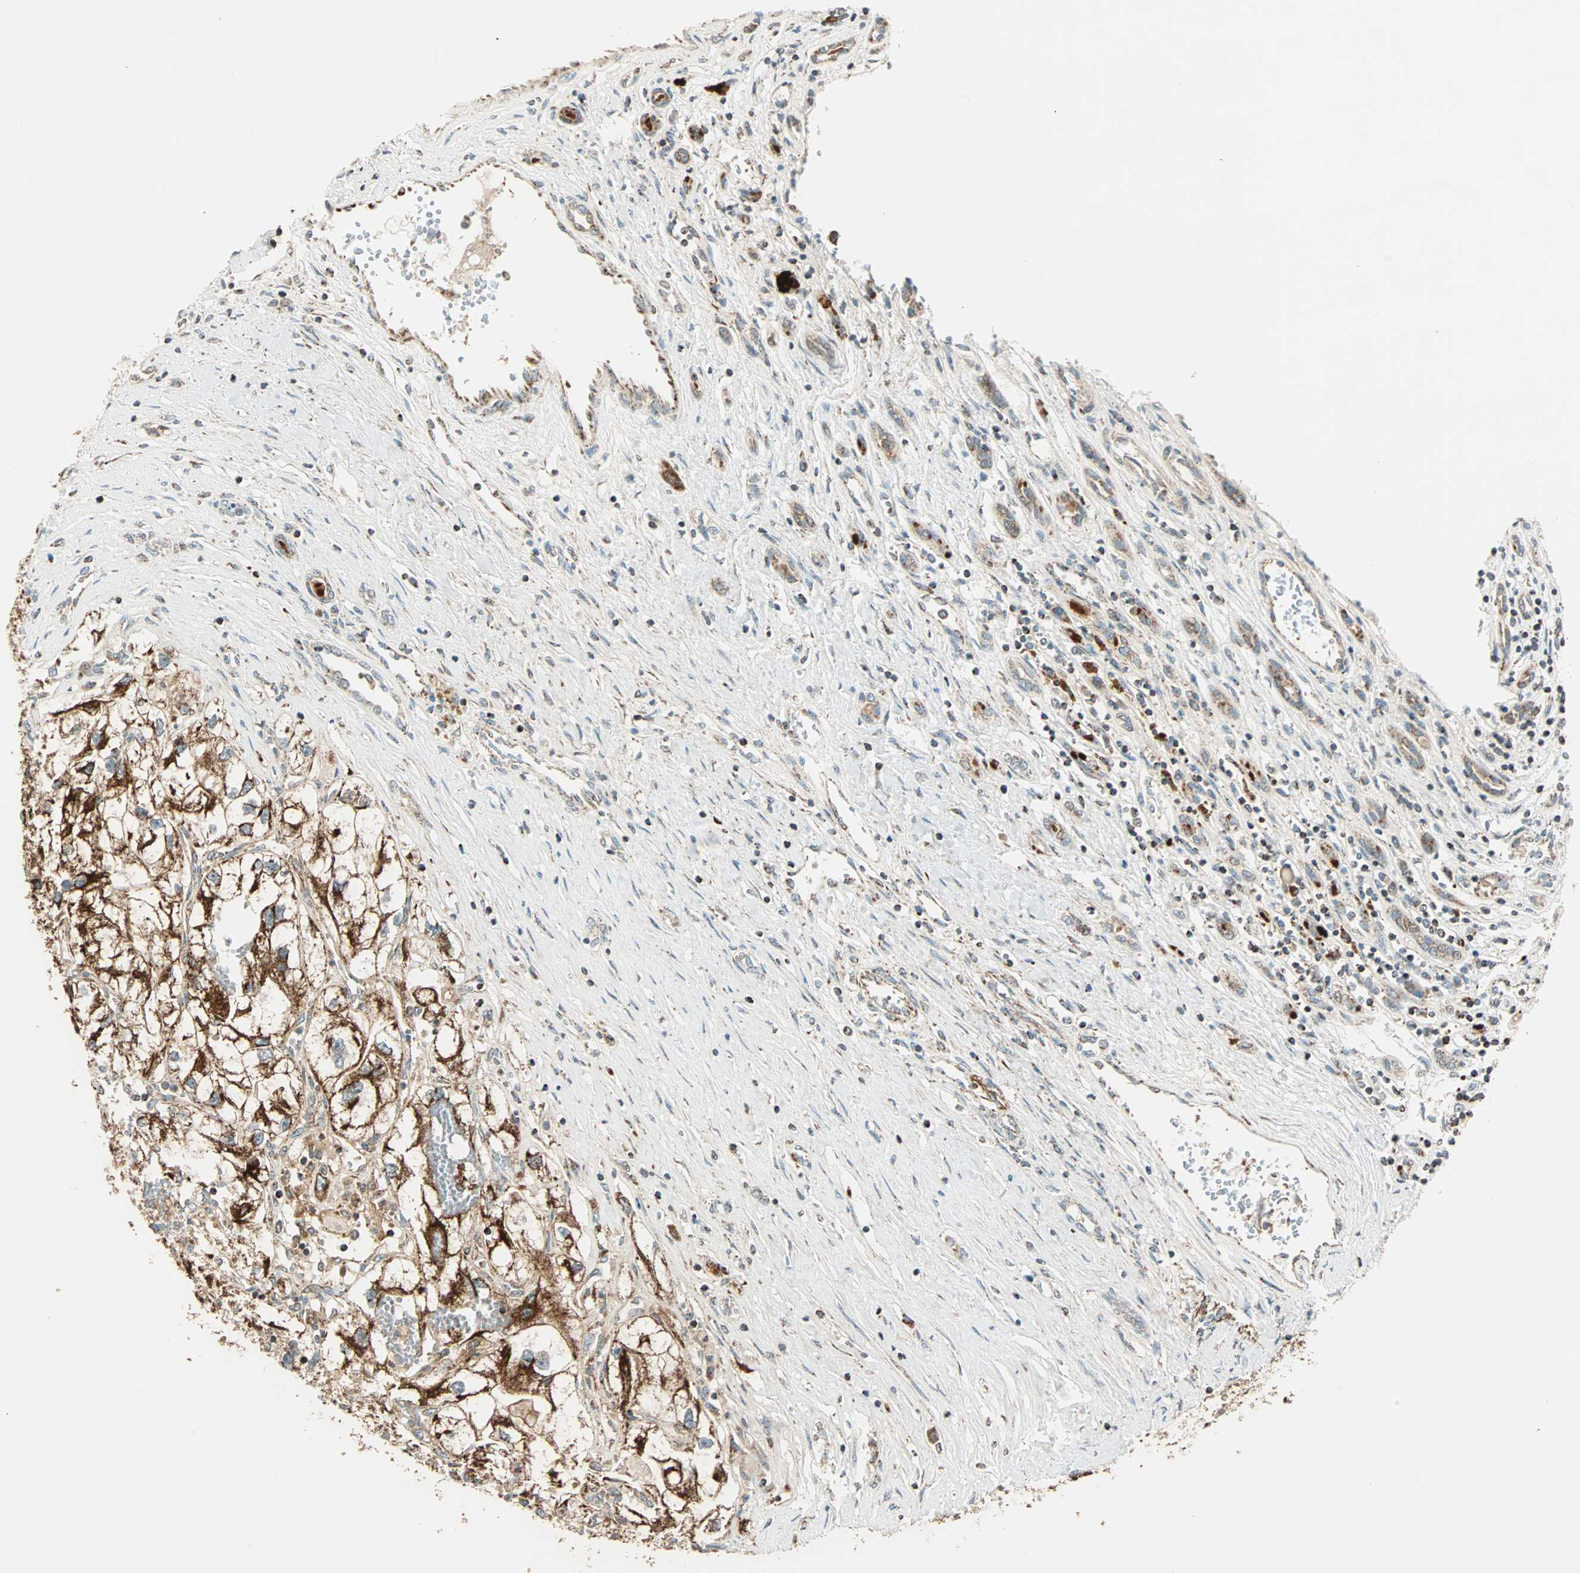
{"staining": {"intensity": "moderate", "quantity": ">75%", "location": "cytoplasmic/membranous"}, "tissue": "renal cancer", "cell_type": "Tumor cells", "image_type": "cancer", "snomed": [{"axis": "morphology", "description": "Adenocarcinoma, NOS"}, {"axis": "topography", "description": "Kidney"}], "caption": "Moderate cytoplasmic/membranous expression for a protein is seen in about >75% of tumor cells of adenocarcinoma (renal) using immunohistochemistry.", "gene": "SPRY4", "patient": {"sex": "female", "age": 70}}